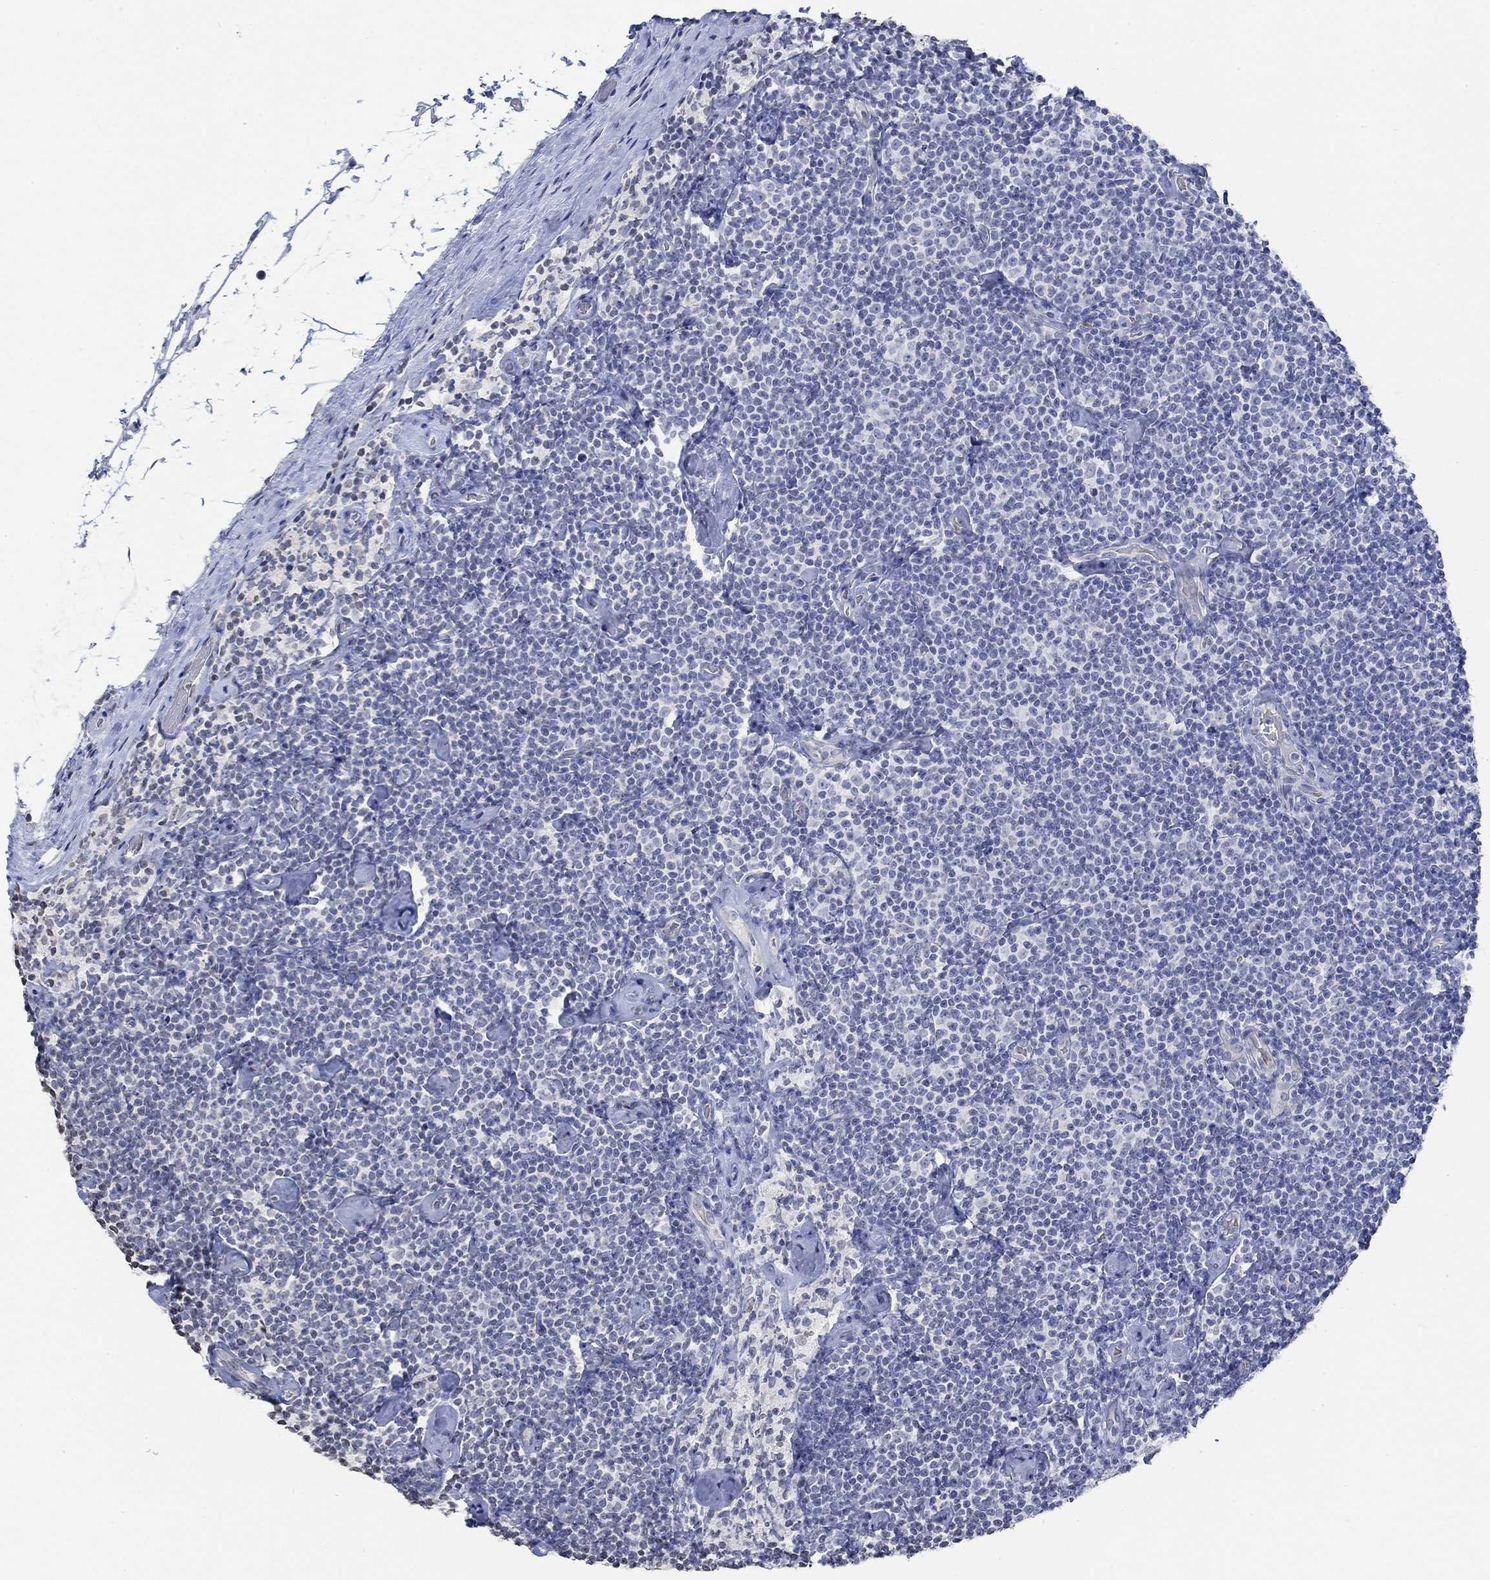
{"staining": {"intensity": "negative", "quantity": "none", "location": "none"}, "tissue": "lymphoma", "cell_type": "Tumor cells", "image_type": "cancer", "snomed": [{"axis": "morphology", "description": "Malignant lymphoma, non-Hodgkin's type, Low grade"}, {"axis": "topography", "description": "Lymph node"}], "caption": "A high-resolution image shows immunohistochemistry (IHC) staining of malignant lymphoma, non-Hodgkin's type (low-grade), which demonstrates no significant expression in tumor cells. (DAB (3,3'-diaminobenzidine) IHC visualized using brightfield microscopy, high magnification).", "gene": "TMEM255A", "patient": {"sex": "male", "age": 81}}